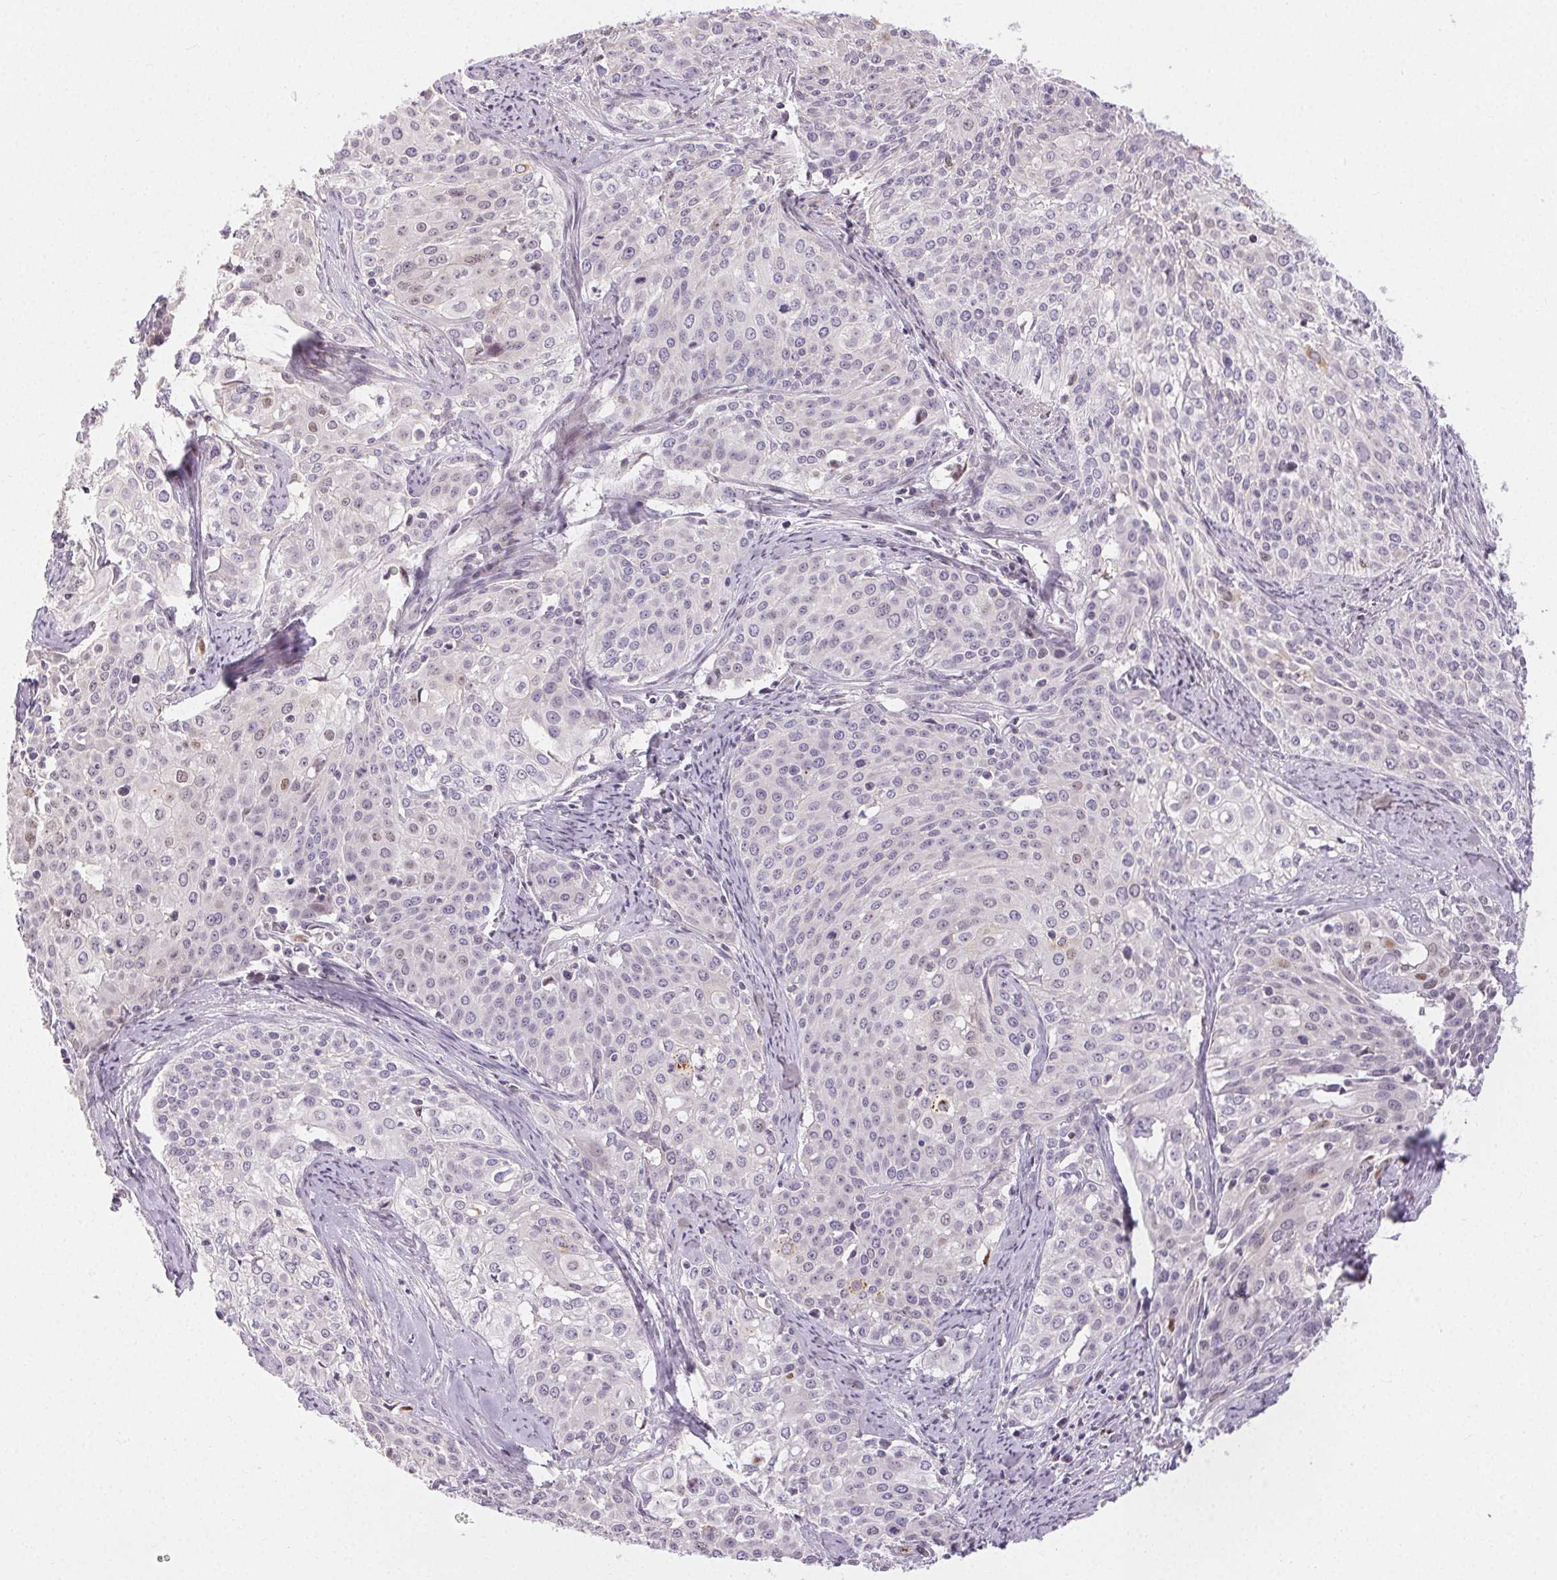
{"staining": {"intensity": "negative", "quantity": "none", "location": "none"}, "tissue": "cervical cancer", "cell_type": "Tumor cells", "image_type": "cancer", "snomed": [{"axis": "morphology", "description": "Squamous cell carcinoma, NOS"}, {"axis": "topography", "description": "Cervix"}], "caption": "Immunohistochemistry (IHC) image of neoplastic tissue: cervical cancer stained with DAB (3,3'-diaminobenzidine) reveals no significant protein positivity in tumor cells. The staining is performed using DAB brown chromogen with nuclei counter-stained in using hematoxylin.", "gene": "RPGRIP1", "patient": {"sex": "female", "age": 39}}